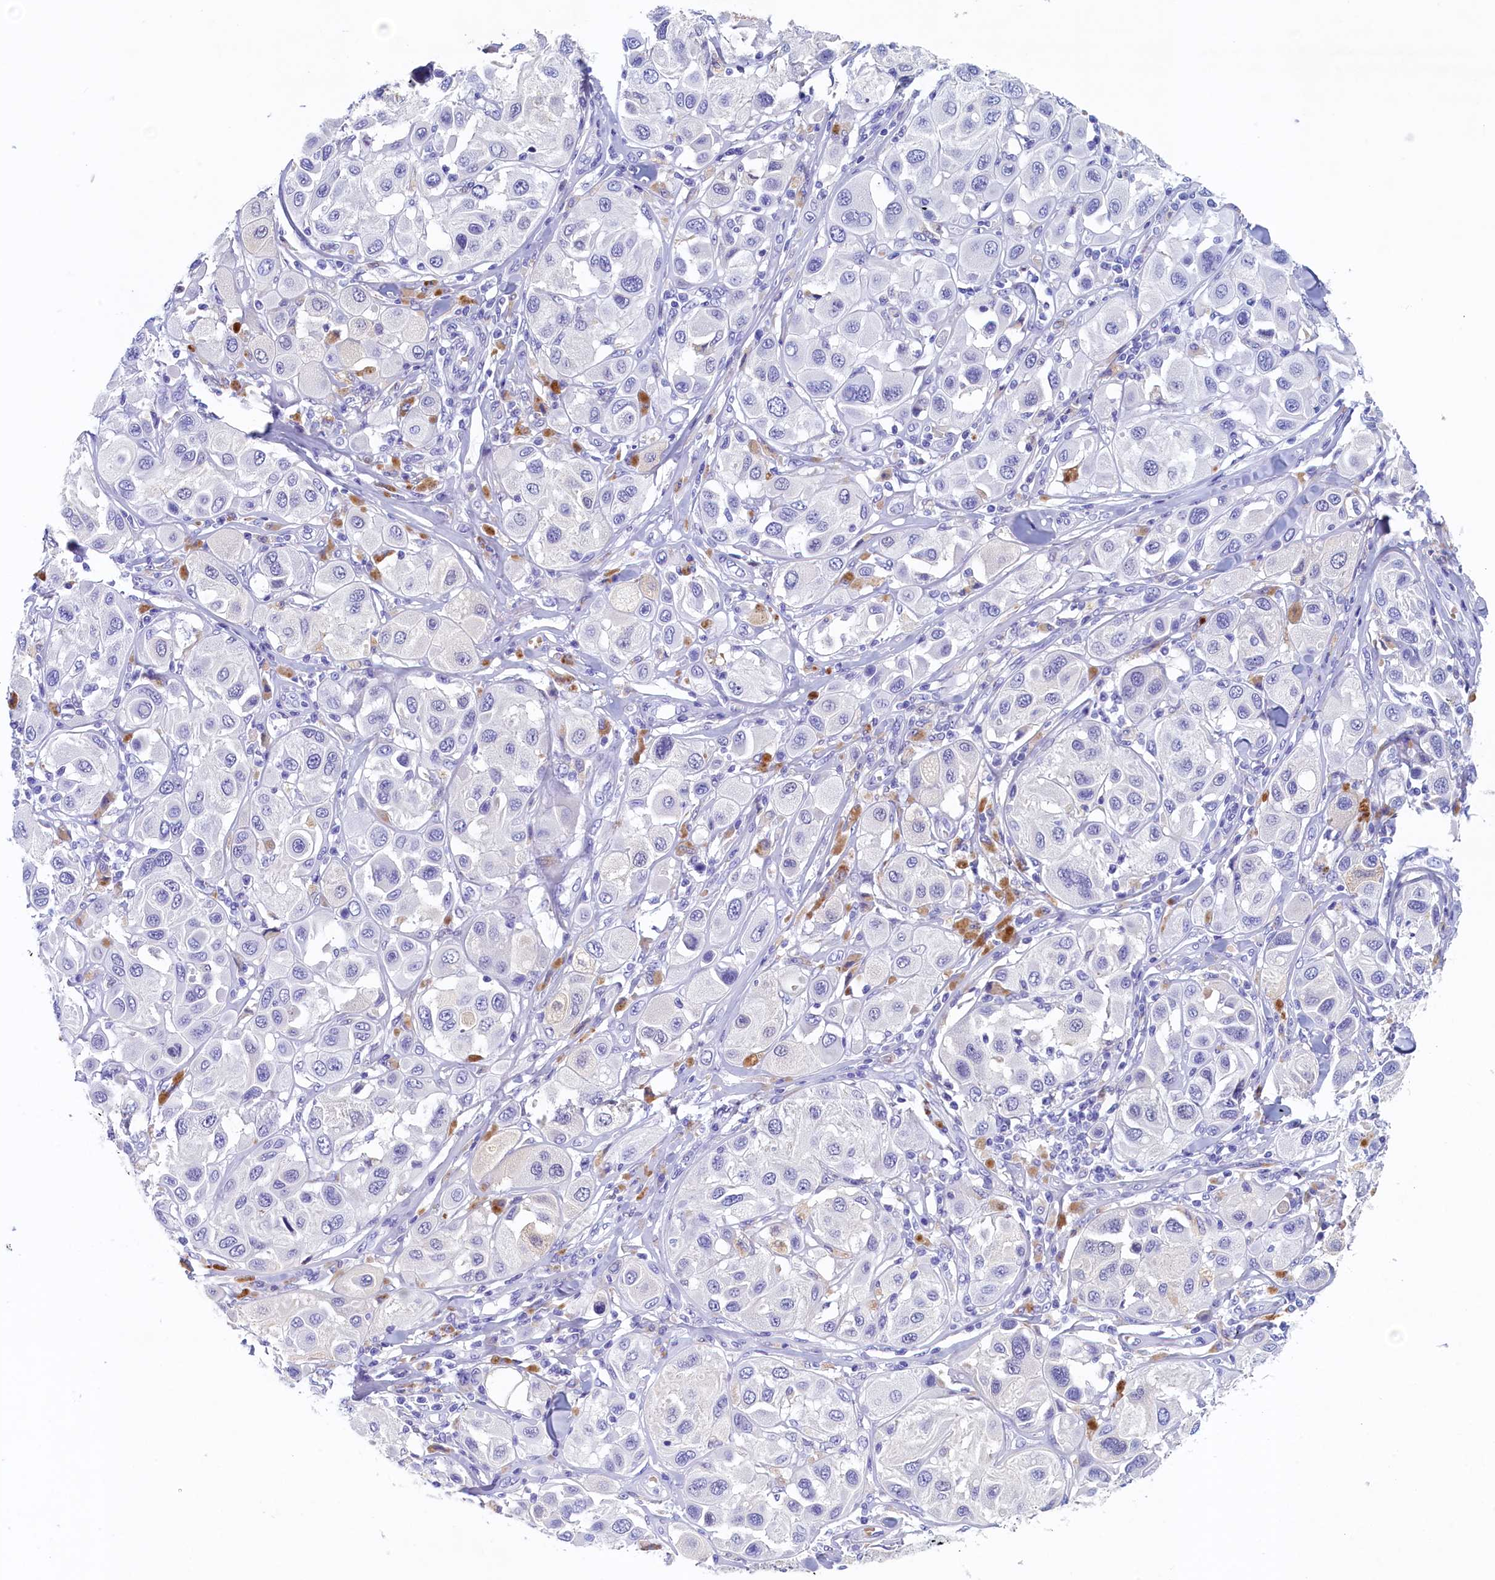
{"staining": {"intensity": "negative", "quantity": "none", "location": "none"}, "tissue": "melanoma", "cell_type": "Tumor cells", "image_type": "cancer", "snomed": [{"axis": "morphology", "description": "Malignant melanoma, Metastatic site"}, {"axis": "topography", "description": "Skin"}], "caption": "IHC histopathology image of neoplastic tissue: melanoma stained with DAB (3,3'-diaminobenzidine) reveals no significant protein staining in tumor cells.", "gene": "GUCA1C", "patient": {"sex": "male", "age": 41}}